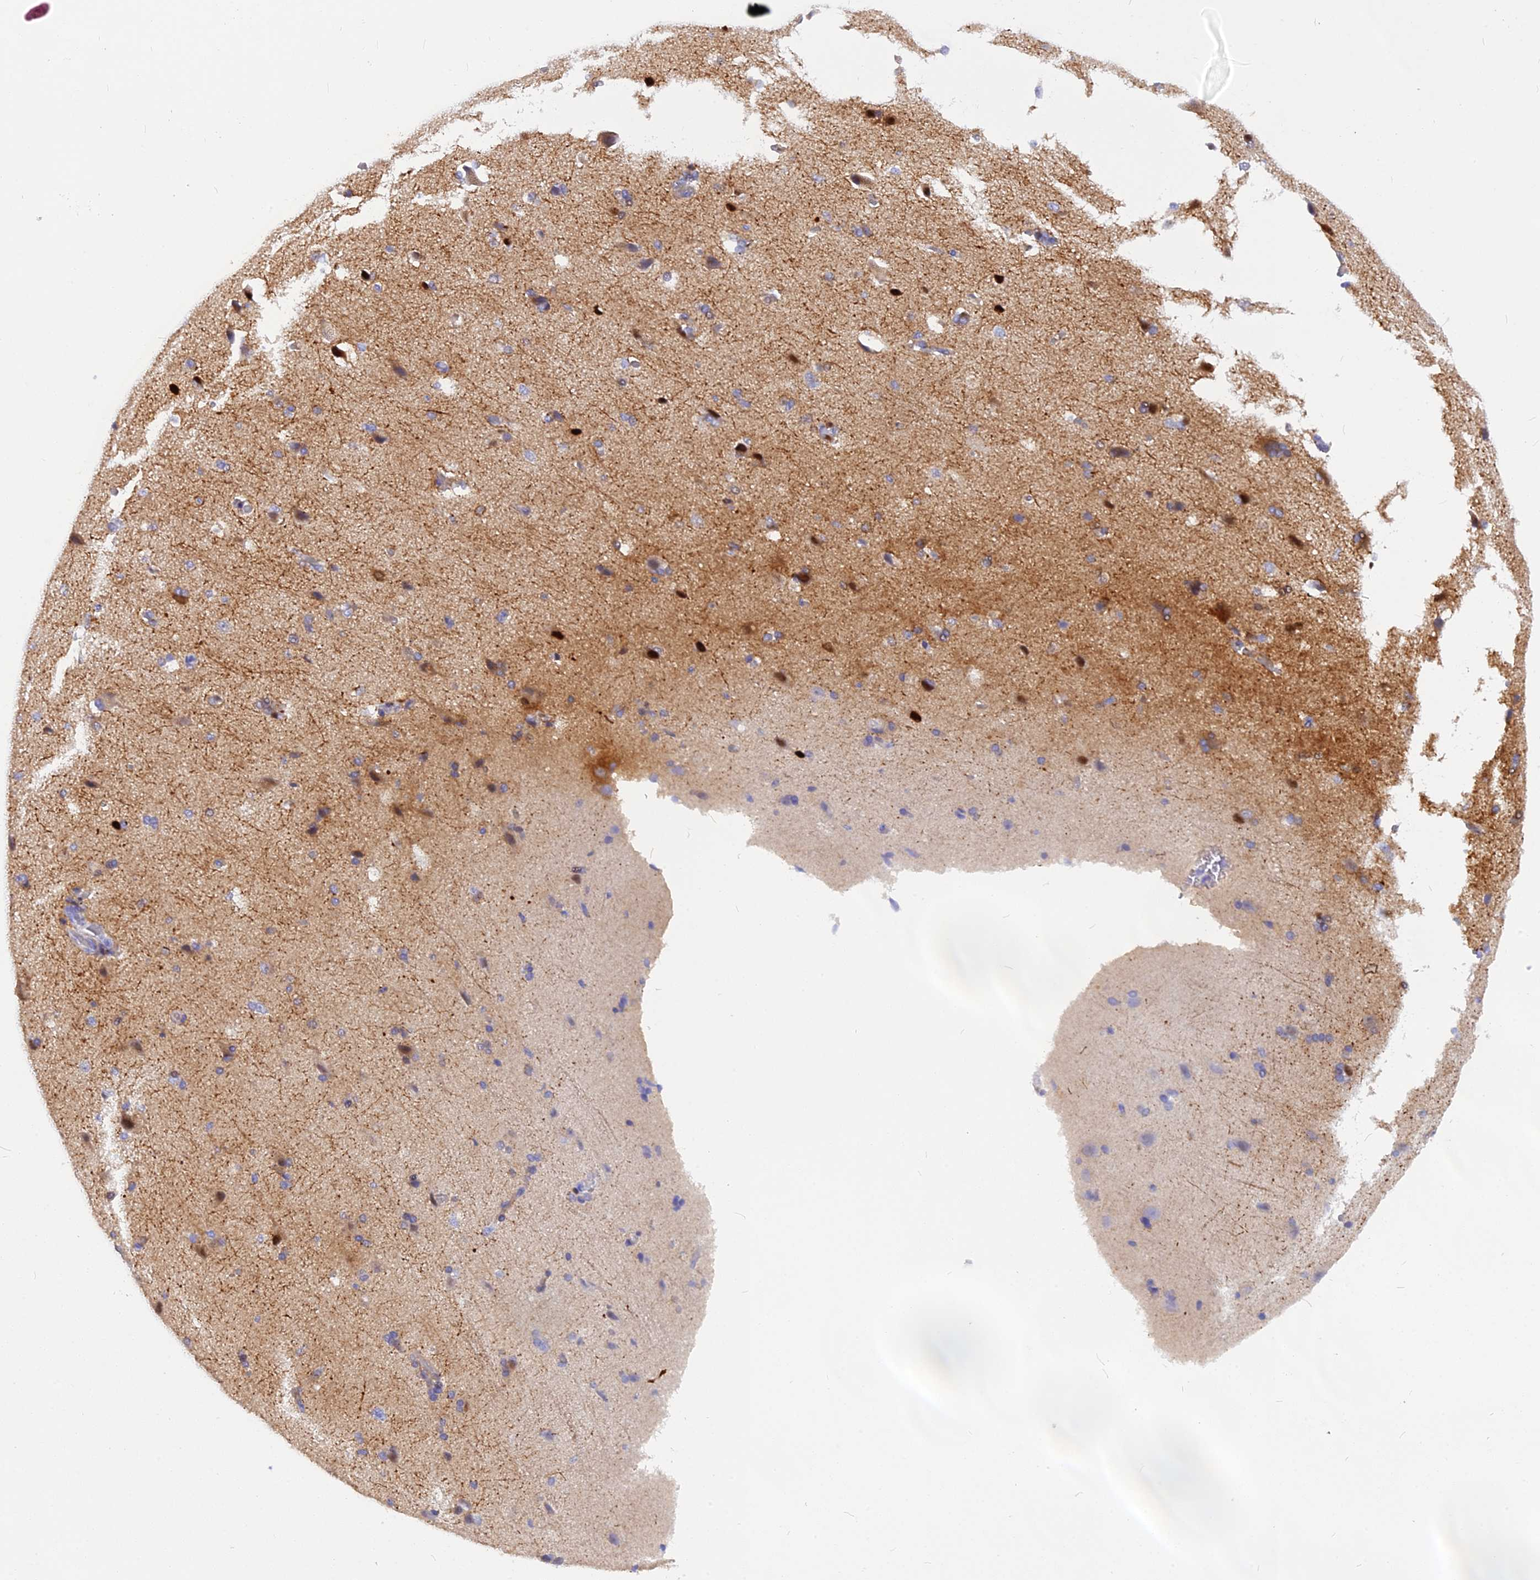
{"staining": {"intensity": "negative", "quantity": "none", "location": "none"}, "tissue": "cerebral cortex", "cell_type": "Endothelial cells", "image_type": "normal", "snomed": [{"axis": "morphology", "description": "Normal tissue, NOS"}, {"axis": "topography", "description": "Cerebral cortex"}], "caption": "Immunohistochemistry (IHC) micrograph of unremarkable human cerebral cortex stained for a protein (brown), which shows no staining in endothelial cells. (DAB (3,3'-diaminobenzidine) IHC, high magnification).", "gene": "NKPD1", "patient": {"sex": "male", "age": 62}}